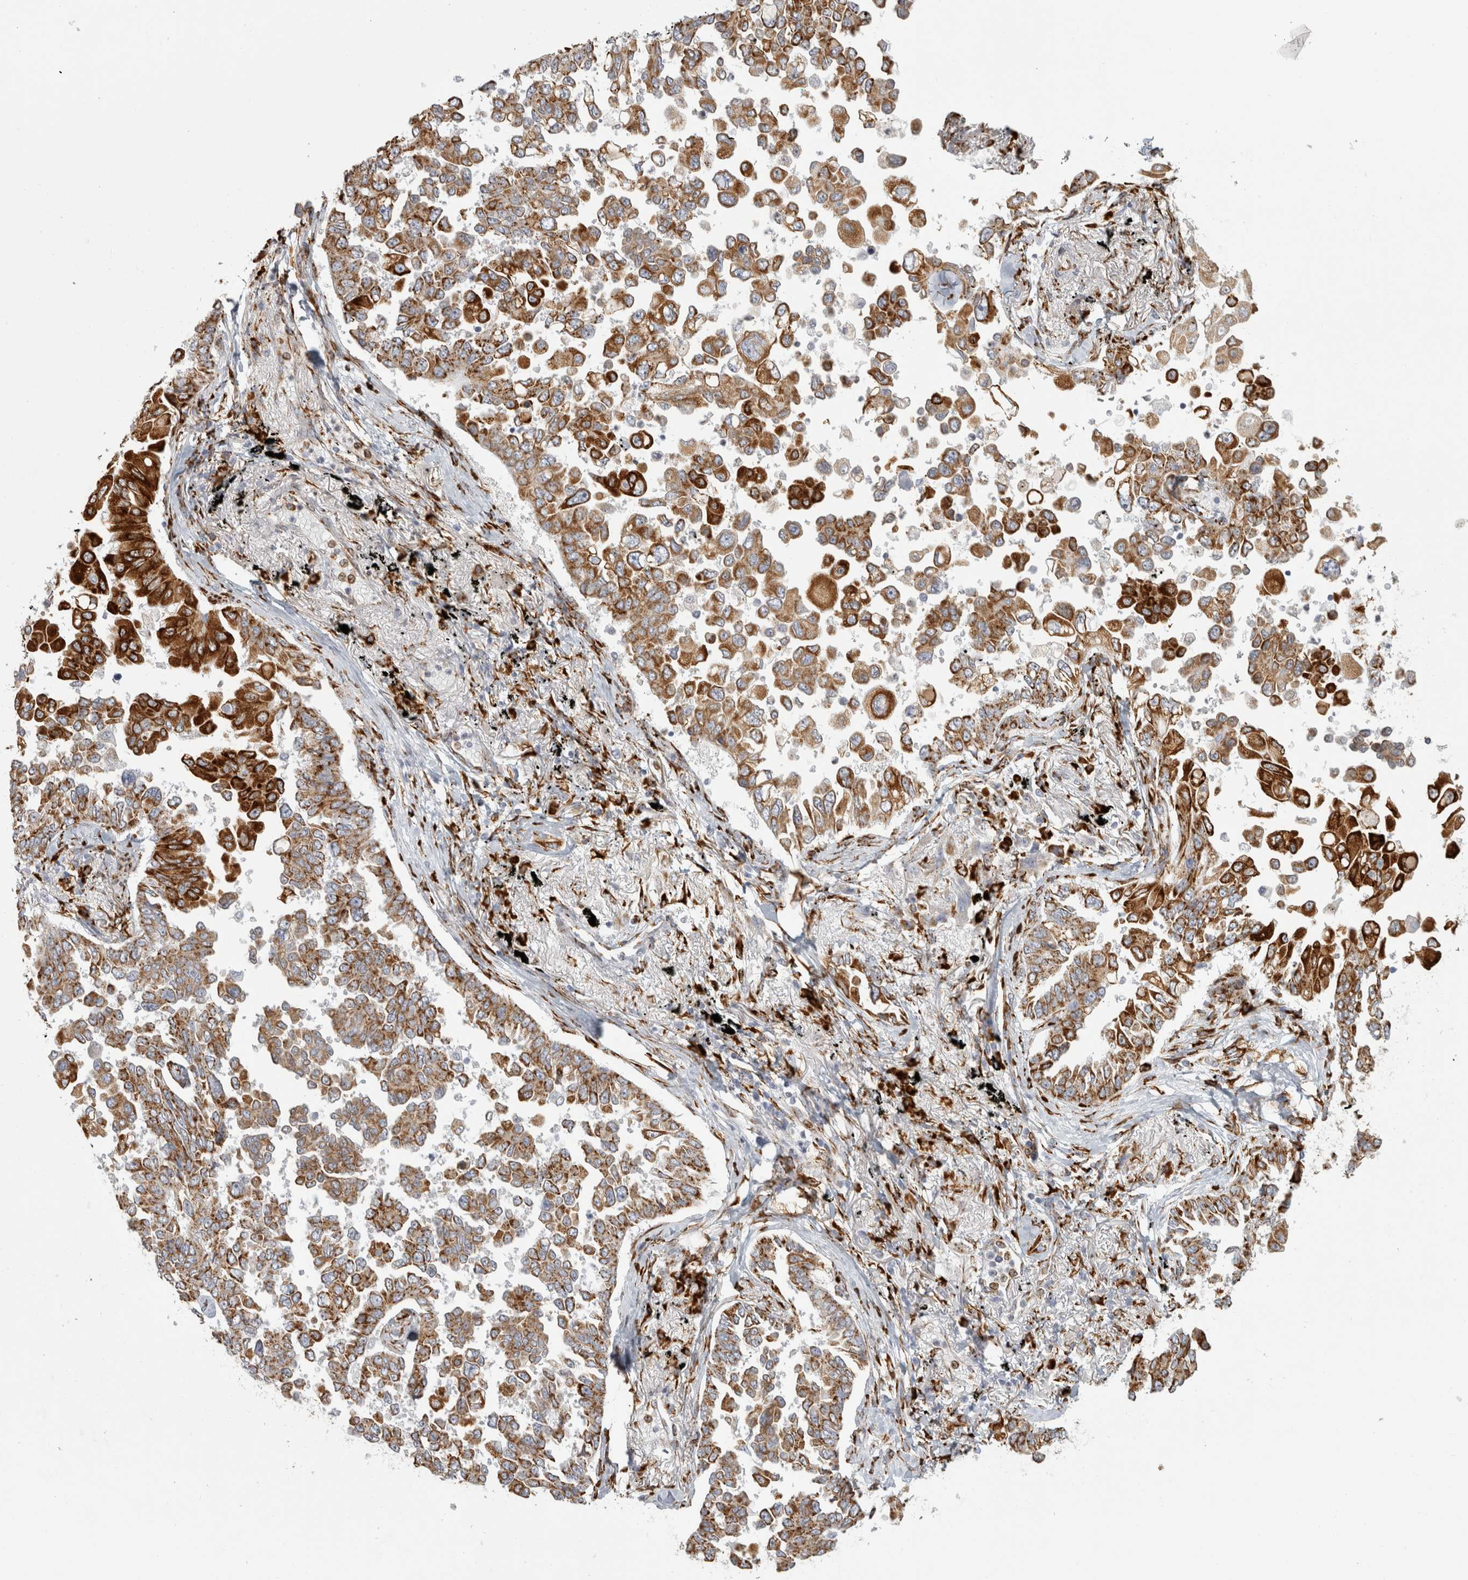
{"staining": {"intensity": "moderate", "quantity": ">75%", "location": "cytoplasmic/membranous"}, "tissue": "lung cancer", "cell_type": "Tumor cells", "image_type": "cancer", "snomed": [{"axis": "morphology", "description": "Adenocarcinoma, NOS"}, {"axis": "topography", "description": "Lung"}], "caption": "Protein staining by immunohistochemistry (IHC) displays moderate cytoplasmic/membranous positivity in approximately >75% of tumor cells in lung adenocarcinoma. (DAB (3,3'-diaminobenzidine) = brown stain, brightfield microscopy at high magnification).", "gene": "OSTN", "patient": {"sex": "female", "age": 67}}